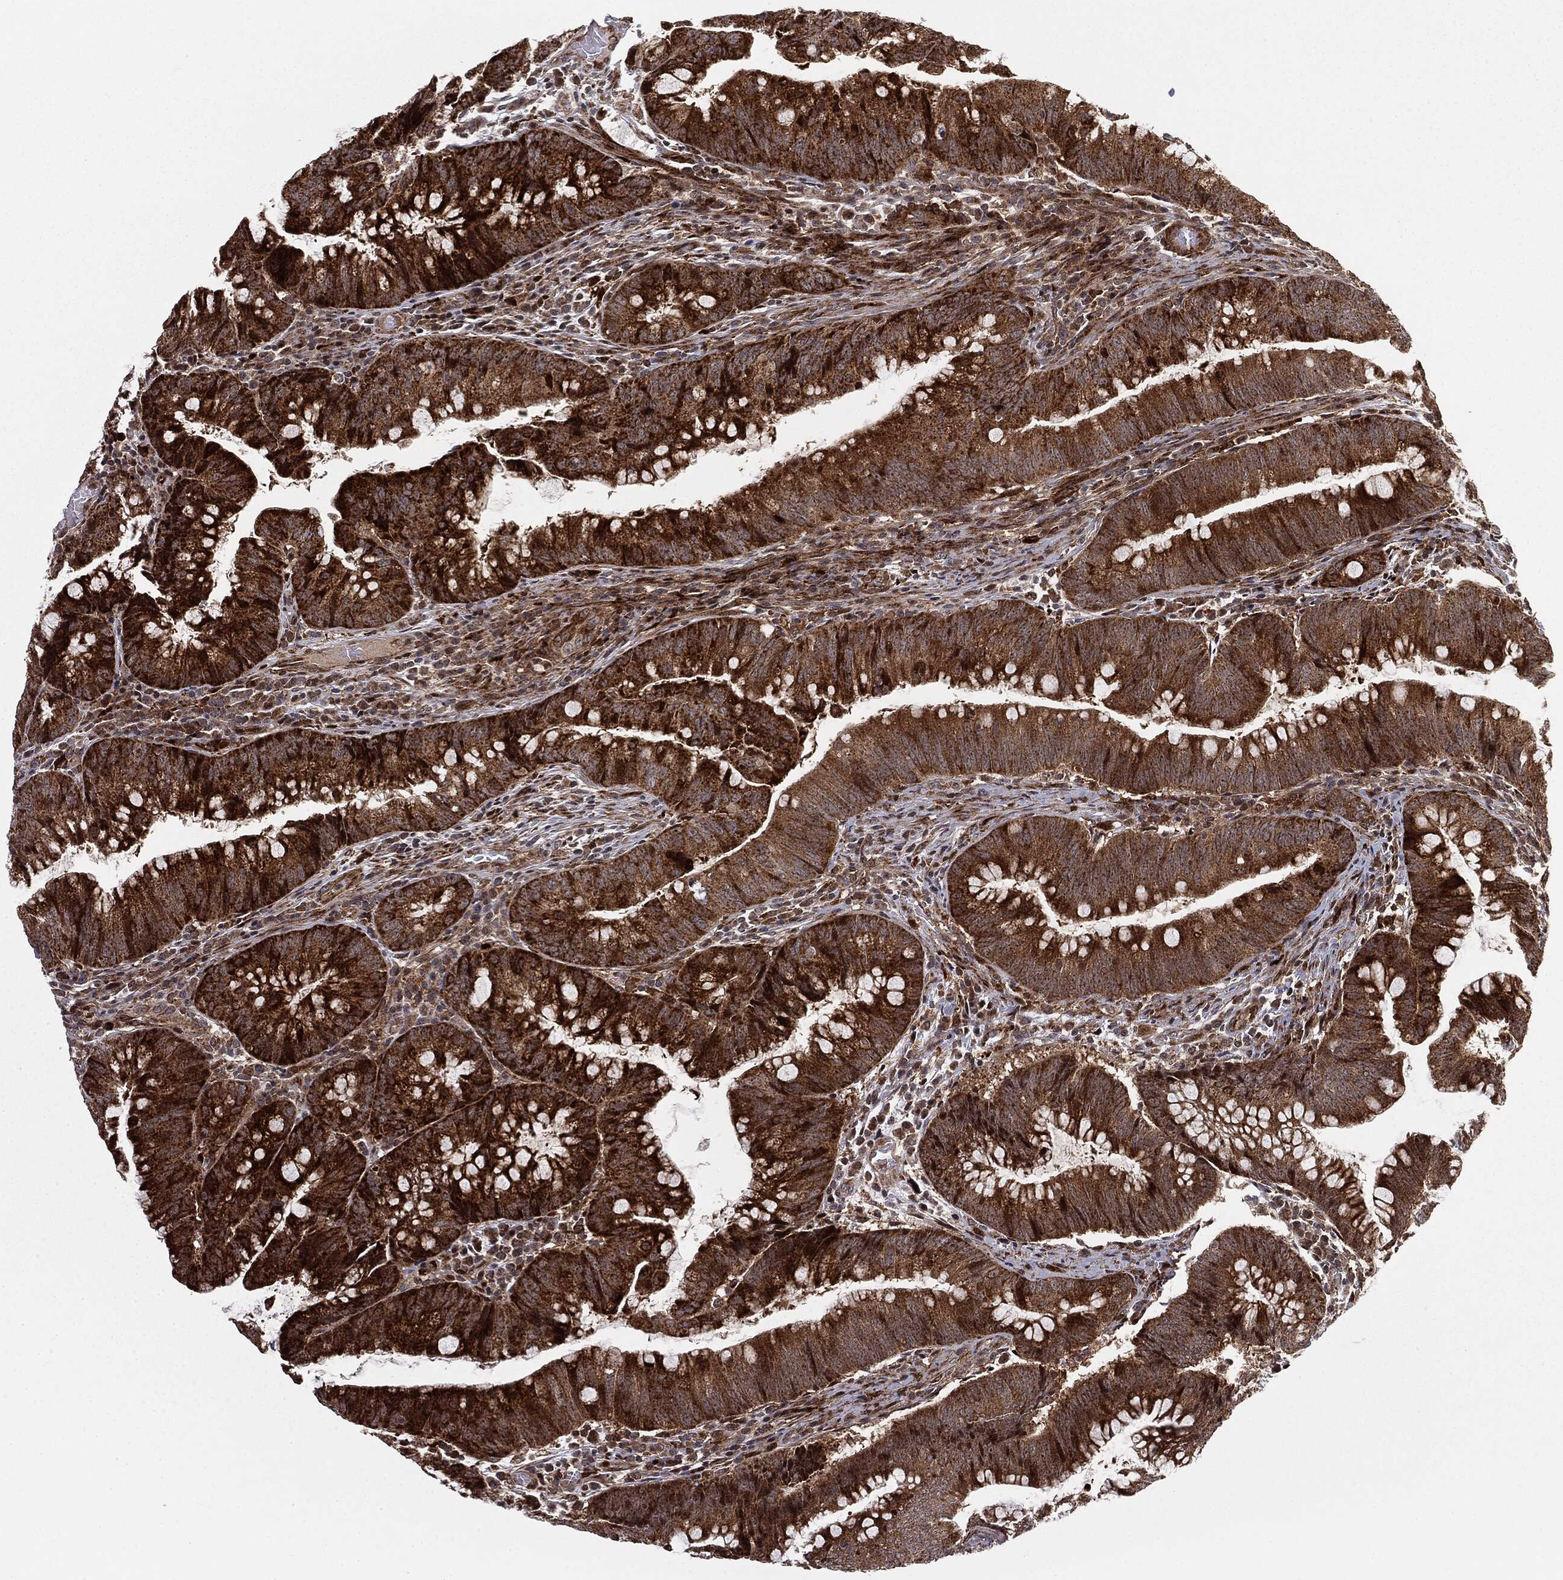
{"staining": {"intensity": "strong", "quantity": ">75%", "location": "cytoplasmic/membranous"}, "tissue": "colorectal cancer", "cell_type": "Tumor cells", "image_type": "cancer", "snomed": [{"axis": "morphology", "description": "Adenocarcinoma, NOS"}, {"axis": "topography", "description": "Colon"}], "caption": "DAB (3,3'-diaminobenzidine) immunohistochemical staining of human colorectal adenocarcinoma demonstrates strong cytoplasmic/membranous protein positivity in approximately >75% of tumor cells.", "gene": "PTEN", "patient": {"sex": "male", "age": 62}}